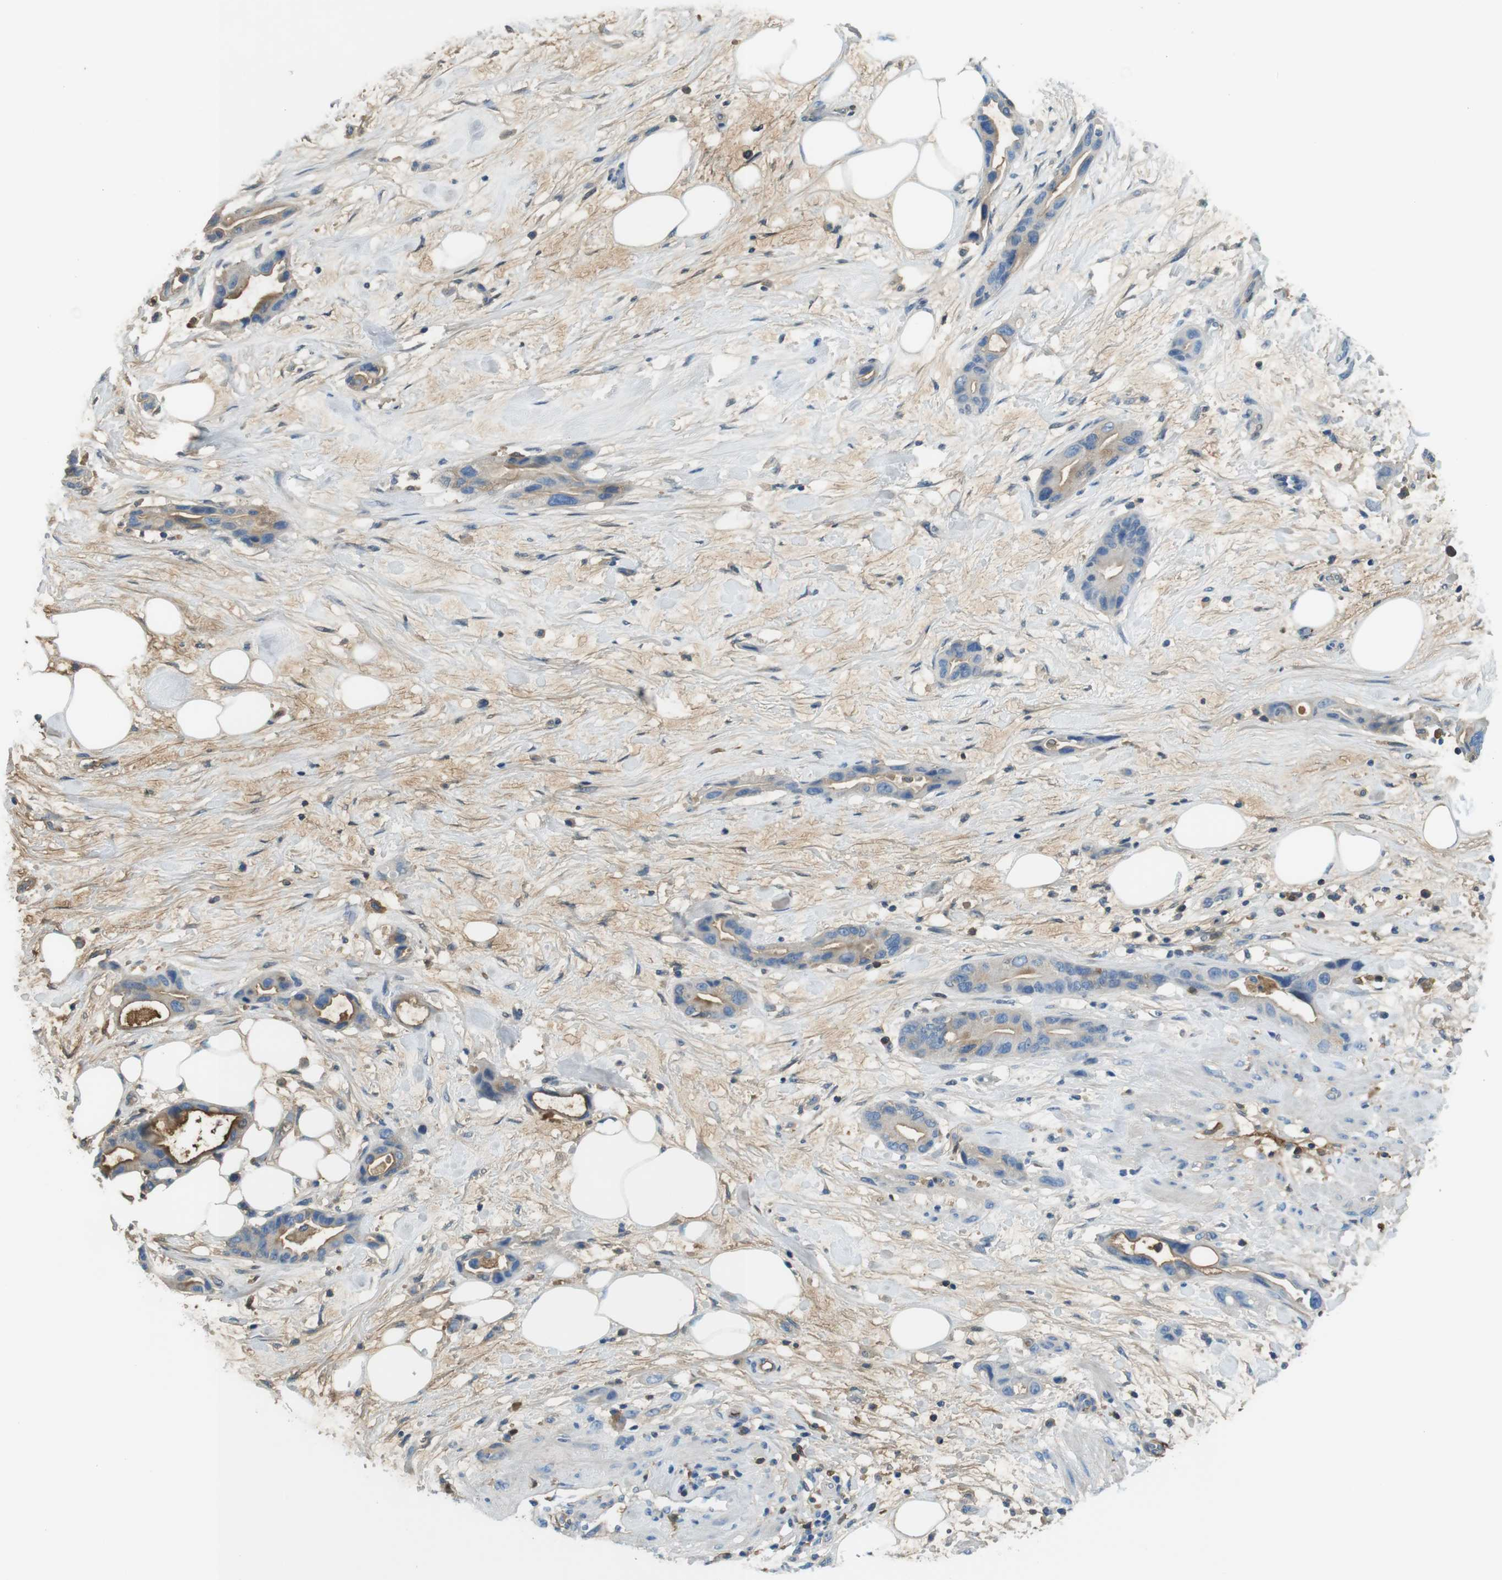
{"staining": {"intensity": "moderate", "quantity": "<25%", "location": "cytoplasmic/membranous"}, "tissue": "pancreatic cancer", "cell_type": "Tumor cells", "image_type": "cancer", "snomed": [{"axis": "morphology", "description": "Adenocarcinoma, NOS"}, {"axis": "topography", "description": "Pancreas"}], "caption": "Pancreatic cancer (adenocarcinoma) stained with IHC exhibits moderate cytoplasmic/membranous positivity in about <25% of tumor cells.", "gene": "LTBP4", "patient": {"sex": "female", "age": 57}}